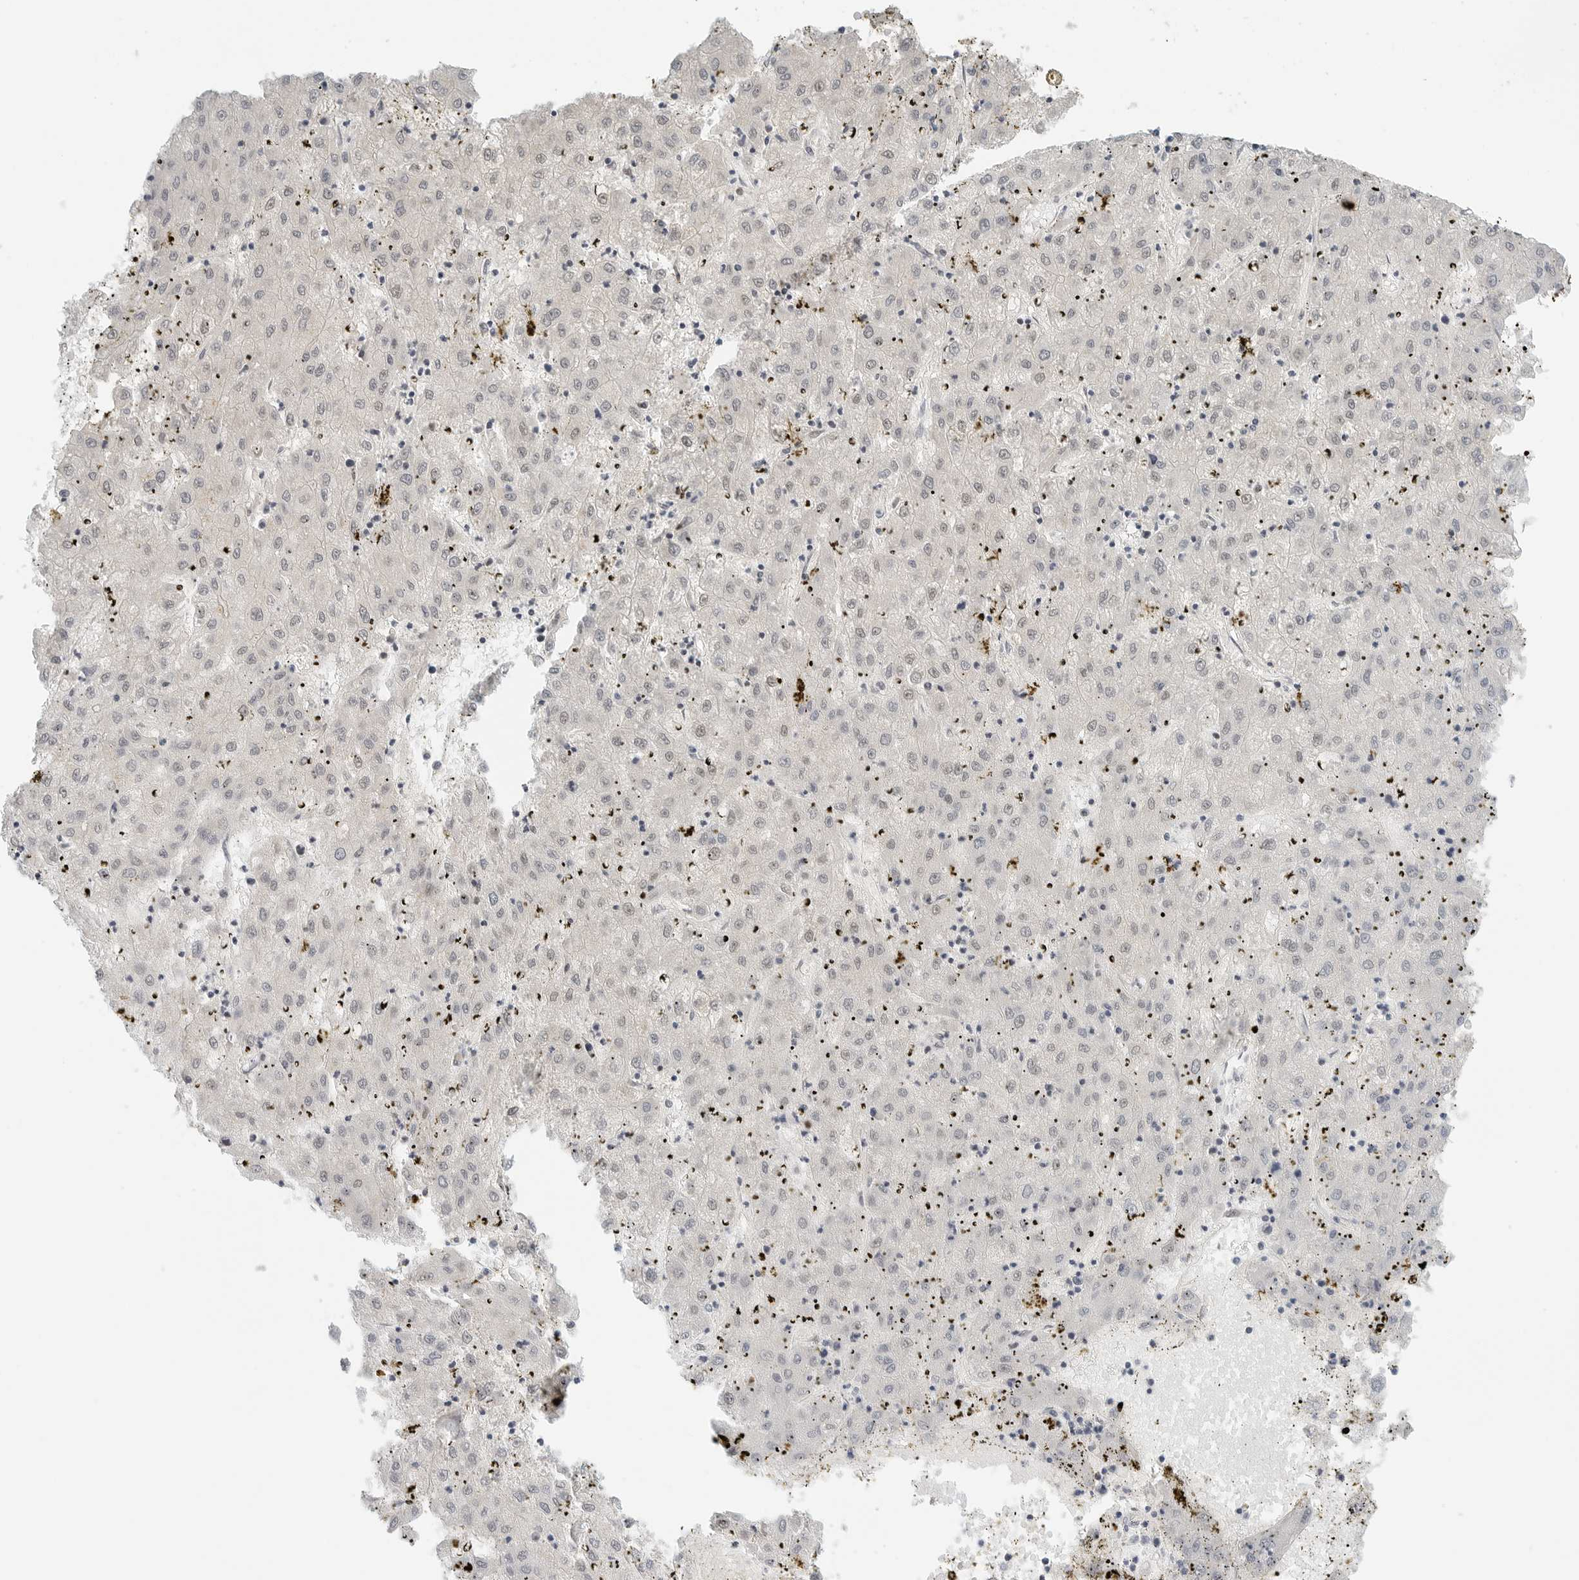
{"staining": {"intensity": "negative", "quantity": "none", "location": "none"}, "tissue": "liver cancer", "cell_type": "Tumor cells", "image_type": "cancer", "snomed": [{"axis": "morphology", "description": "Carcinoma, Hepatocellular, NOS"}, {"axis": "topography", "description": "Liver"}], "caption": "Hepatocellular carcinoma (liver) was stained to show a protein in brown. There is no significant positivity in tumor cells.", "gene": "TSEN2", "patient": {"sex": "male", "age": 72}}